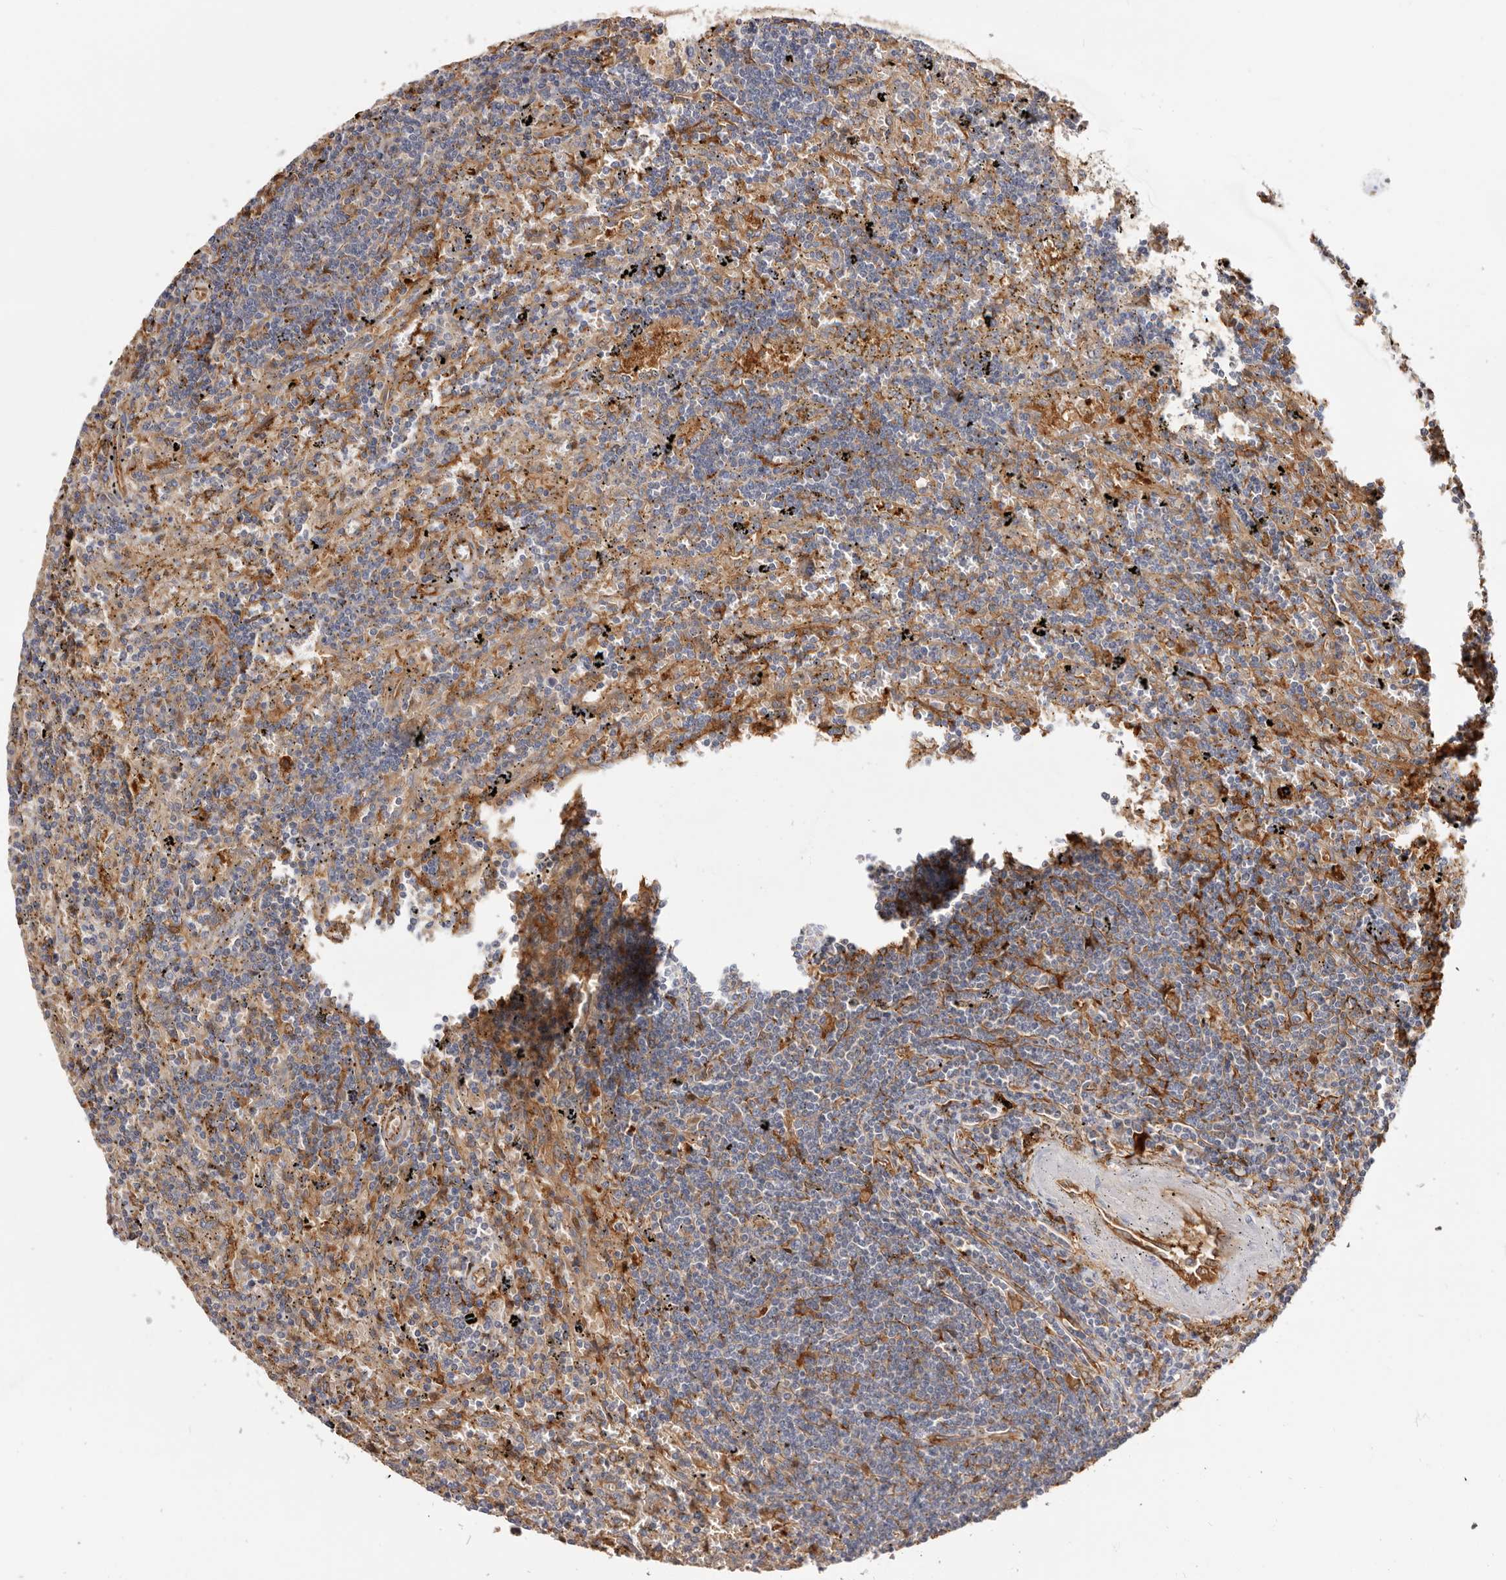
{"staining": {"intensity": "weak", "quantity": "25%-75%", "location": "cytoplasmic/membranous"}, "tissue": "lymphoma", "cell_type": "Tumor cells", "image_type": "cancer", "snomed": [{"axis": "morphology", "description": "Malignant lymphoma, non-Hodgkin's type, Low grade"}, {"axis": "topography", "description": "Spleen"}], "caption": "Lymphoma was stained to show a protein in brown. There is low levels of weak cytoplasmic/membranous staining in about 25%-75% of tumor cells.", "gene": "LAP3", "patient": {"sex": "male", "age": 76}}